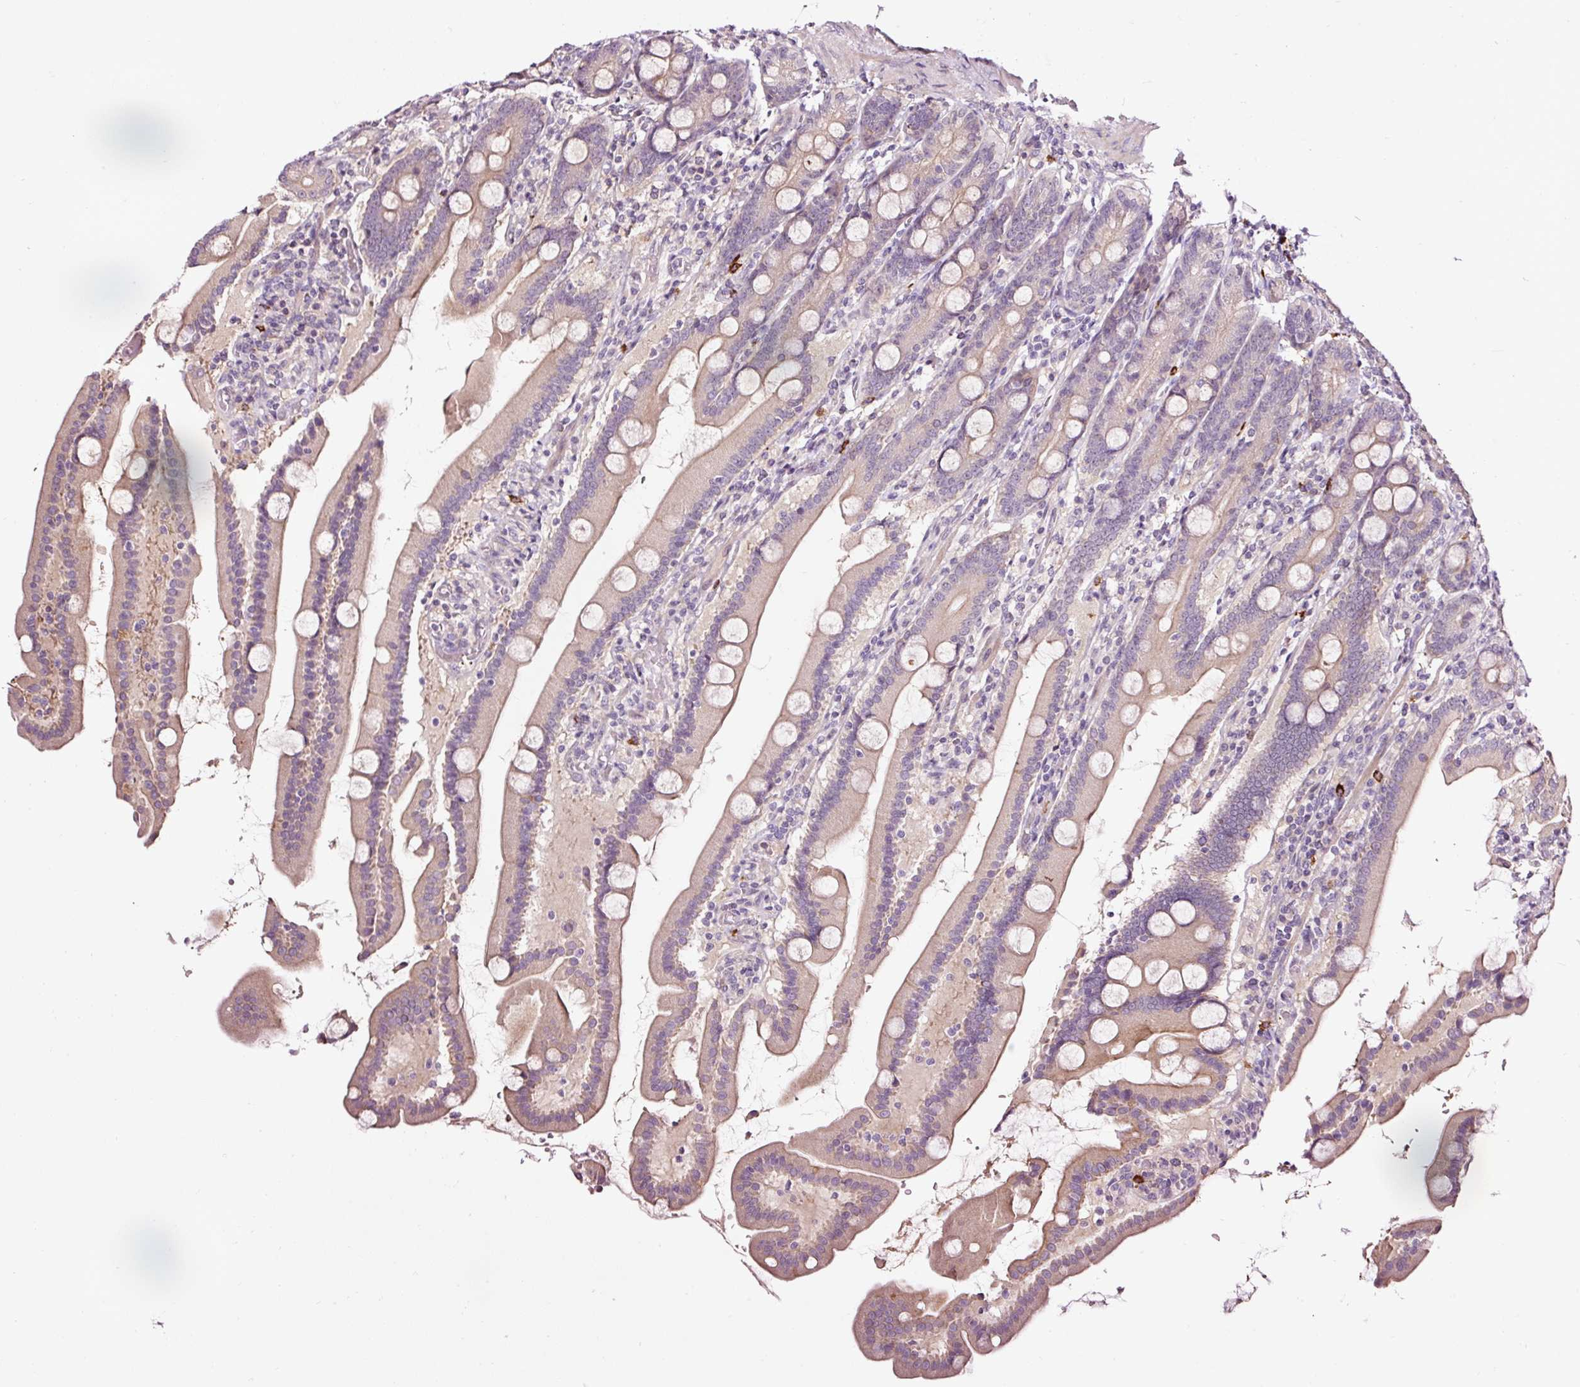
{"staining": {"intensity": "moderate", "quantity": "25%-75%", "location": "cytoplasmic/membranous"}, "tissue": "duodenum", "cell_type": "Glandular cells", "image_type": "normal", "snomed": [{"axis": "morphology", "description": "Normal tissue, NOS"}, {"axis": "topography", "description": "Duodenum"}], "caption": "The image reveals a brown stain indicating the presence of a protein in the cytoplasmic/membranous of glandular cells in duodenum.", "gene": "UTP14A", "patient": {"sex": "male", "age": 55}}